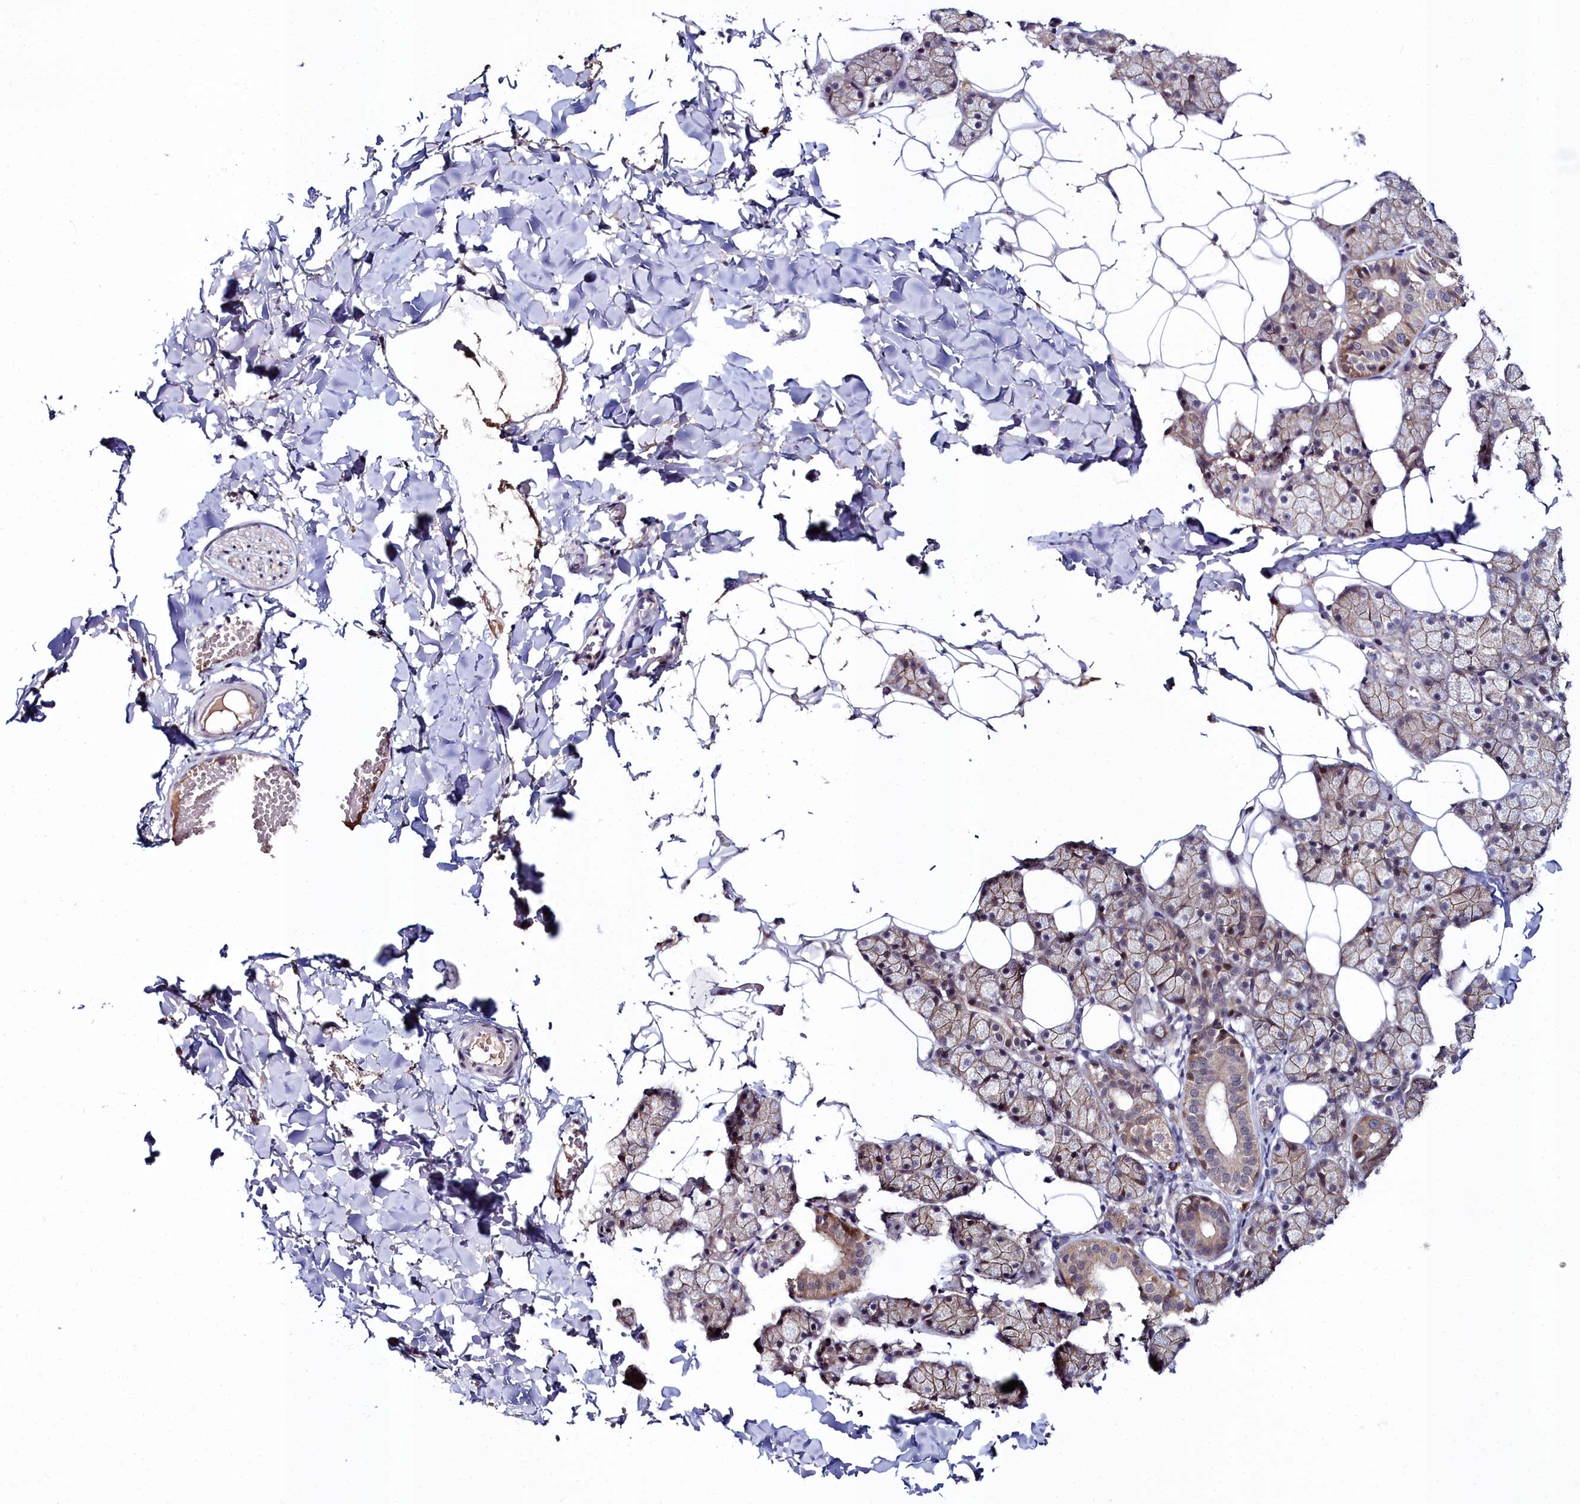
{"staining": {"intensity": "moderate", "quantity": "<25%", "location": "cytoplasmic/membranous"}, "tissue": "salivary gland", "cell_type": "Glandular cells", "image_type": "normal", "snomed": [{"axis": "morphology", "description": "Normal tissue, NOS"}, {"axis": "topography", "description": "Salivary gland"}], "caption": "Salivary gland stained for a protein (brown) shows moderate cytoplasmic/membranous positive expression in about <25% of glandular cells.", "gene": "KCTD18", "patient": {"sex": "female", "age": 33}}